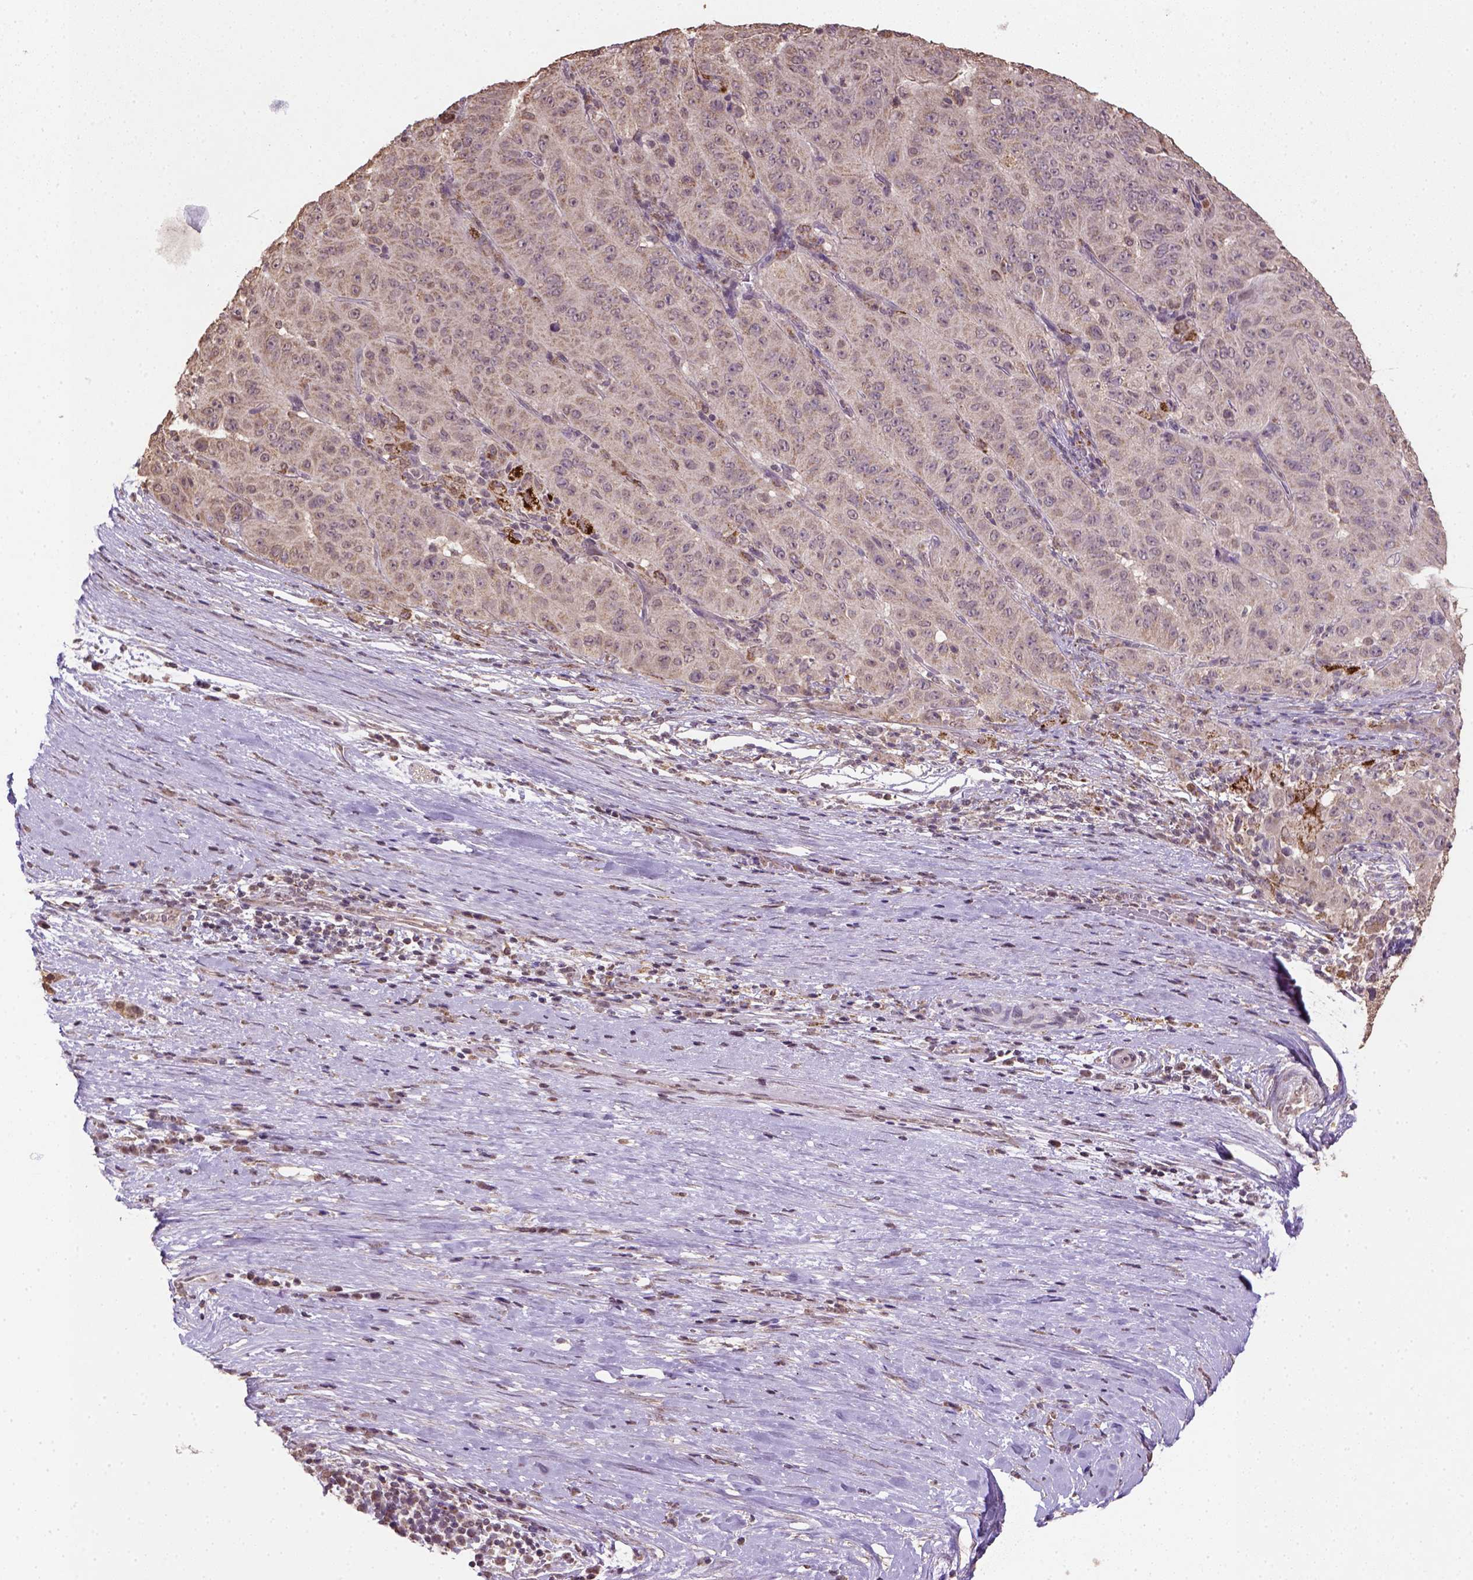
{"staining": {"intensity": "weak", "quantity": ">75%", "location": "cytoplasmic/membranous"}, "tissue": "pancreatic cancer", "cell_type": "Tumor cells", "image_type": "cancer", "snomed": [{"axis": "morphology", "description": "Adenocarcinoma, NOS"}, {"axis": "topography", "description": "Pancreas"}], "caption": "Tumor cells display low levels of weak cytoplasmic/membranous expression in about >75% of cells in pancreatic cancer (adenocarcinoma).", "gene": "NUDT10", "patient": {"sex": "male", "age": 63}}